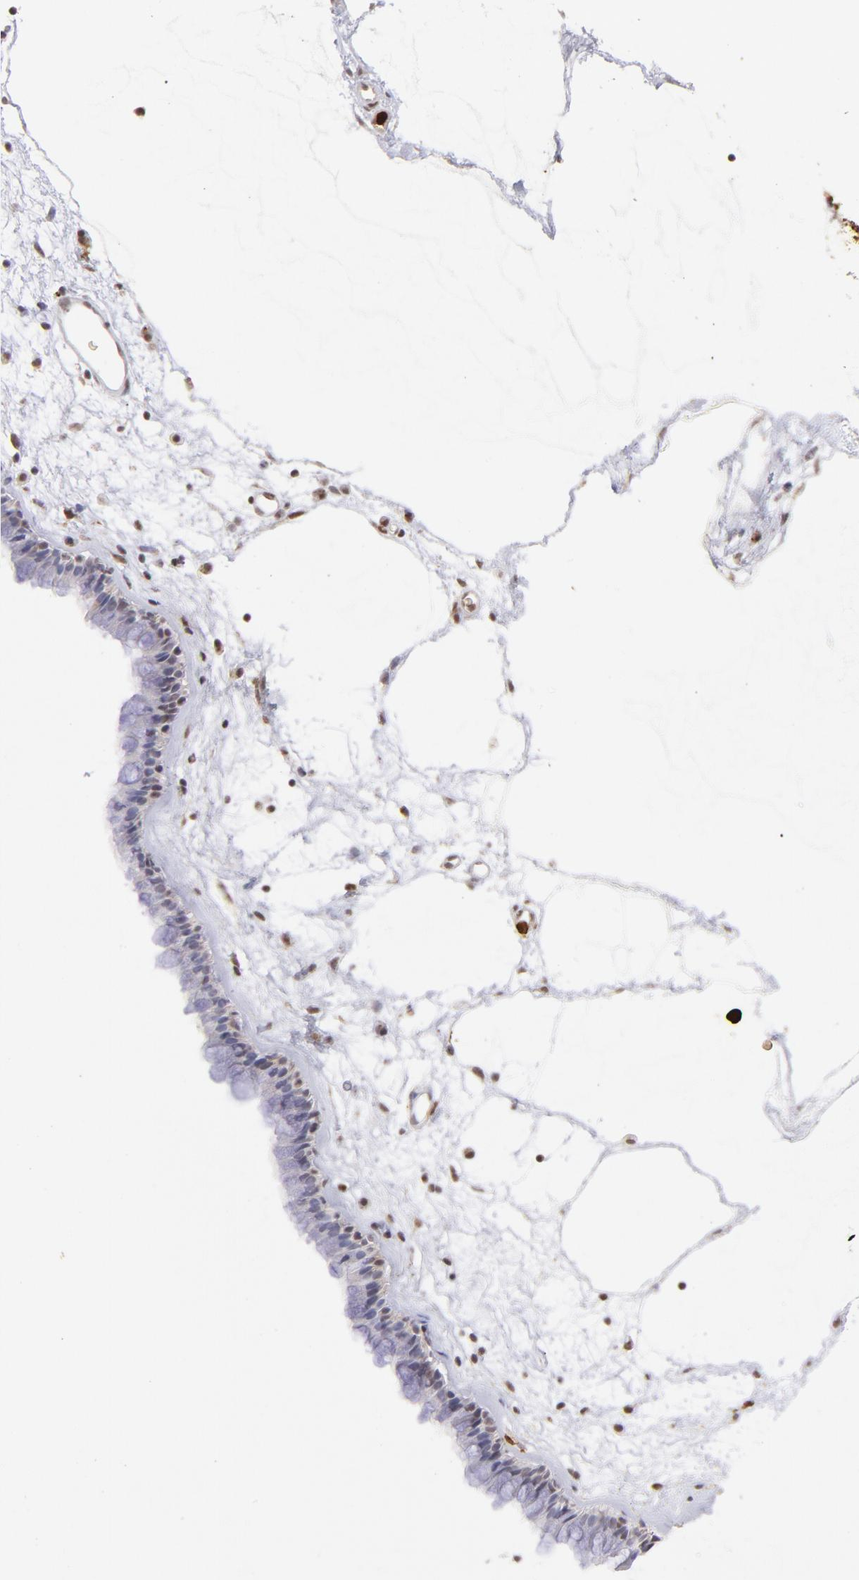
{"staining": {"intensity": "moderate", "quantity": "25%-75%", "location": "cytoplasmic/membranous,nuclear"}, "tissue": "nasopharynx", "cell_type": "Respiratory epithelial cells", "image_type": "normal", "snomed": [{"axis": "morphology", "description": "Normal tissue, NOS"}, {"axis": "morphology", "description": "Inflammation, NOS"}, {"axis": "topography", "description": "Nasopharynx"}], "caption": "Immunohistochemistry of unremarkable human nasopharynx displays medium levels of moderate cytoplasmic/membranous,nuclear positivity in about 25%-75% of respiratory epithelial cells.", "gene": "ZFX", "patient": {"sex": "male", "age": 48}}